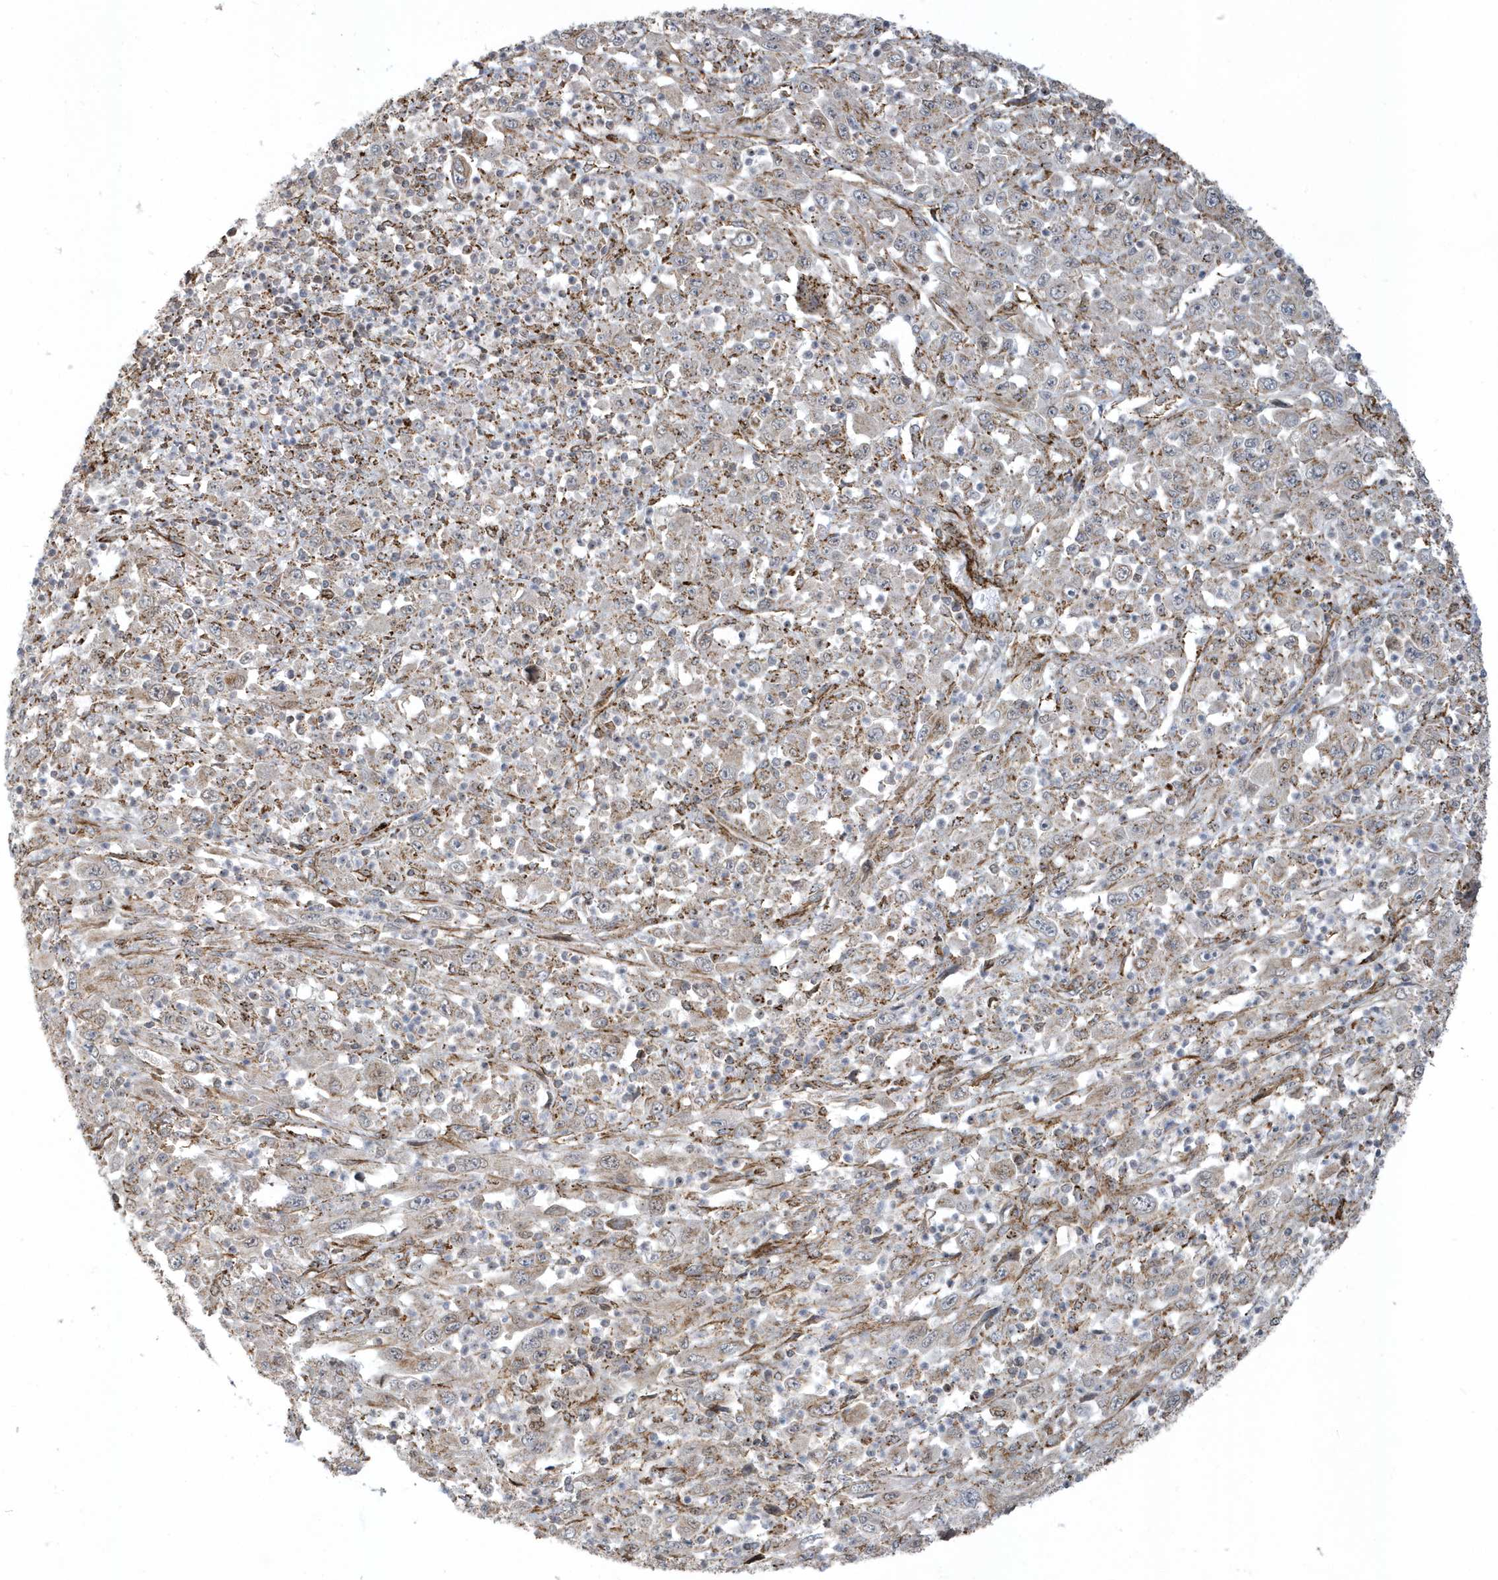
{"staining": {"intensity": "weak", "quantity": "25%-75%", "location": "cytoplasmic/membranous"}, "tissue": "melanoma", "cell_type": "Tumor cells", "image_type": "cancer", "snomed": [{"axis": "morphology", "description": "Malignant melanoma, Metastatic site"}, {"axis": "topography", "description": "Skin"}], "caption": "The histopathology image shows a brown stain indicating the presence of a protein in the cytoplasmic/membranous of tumor cells in malignant melanoma (metastatic site).", "gene": "HRH4", "patient": {"sex": "female", "age": 56}}